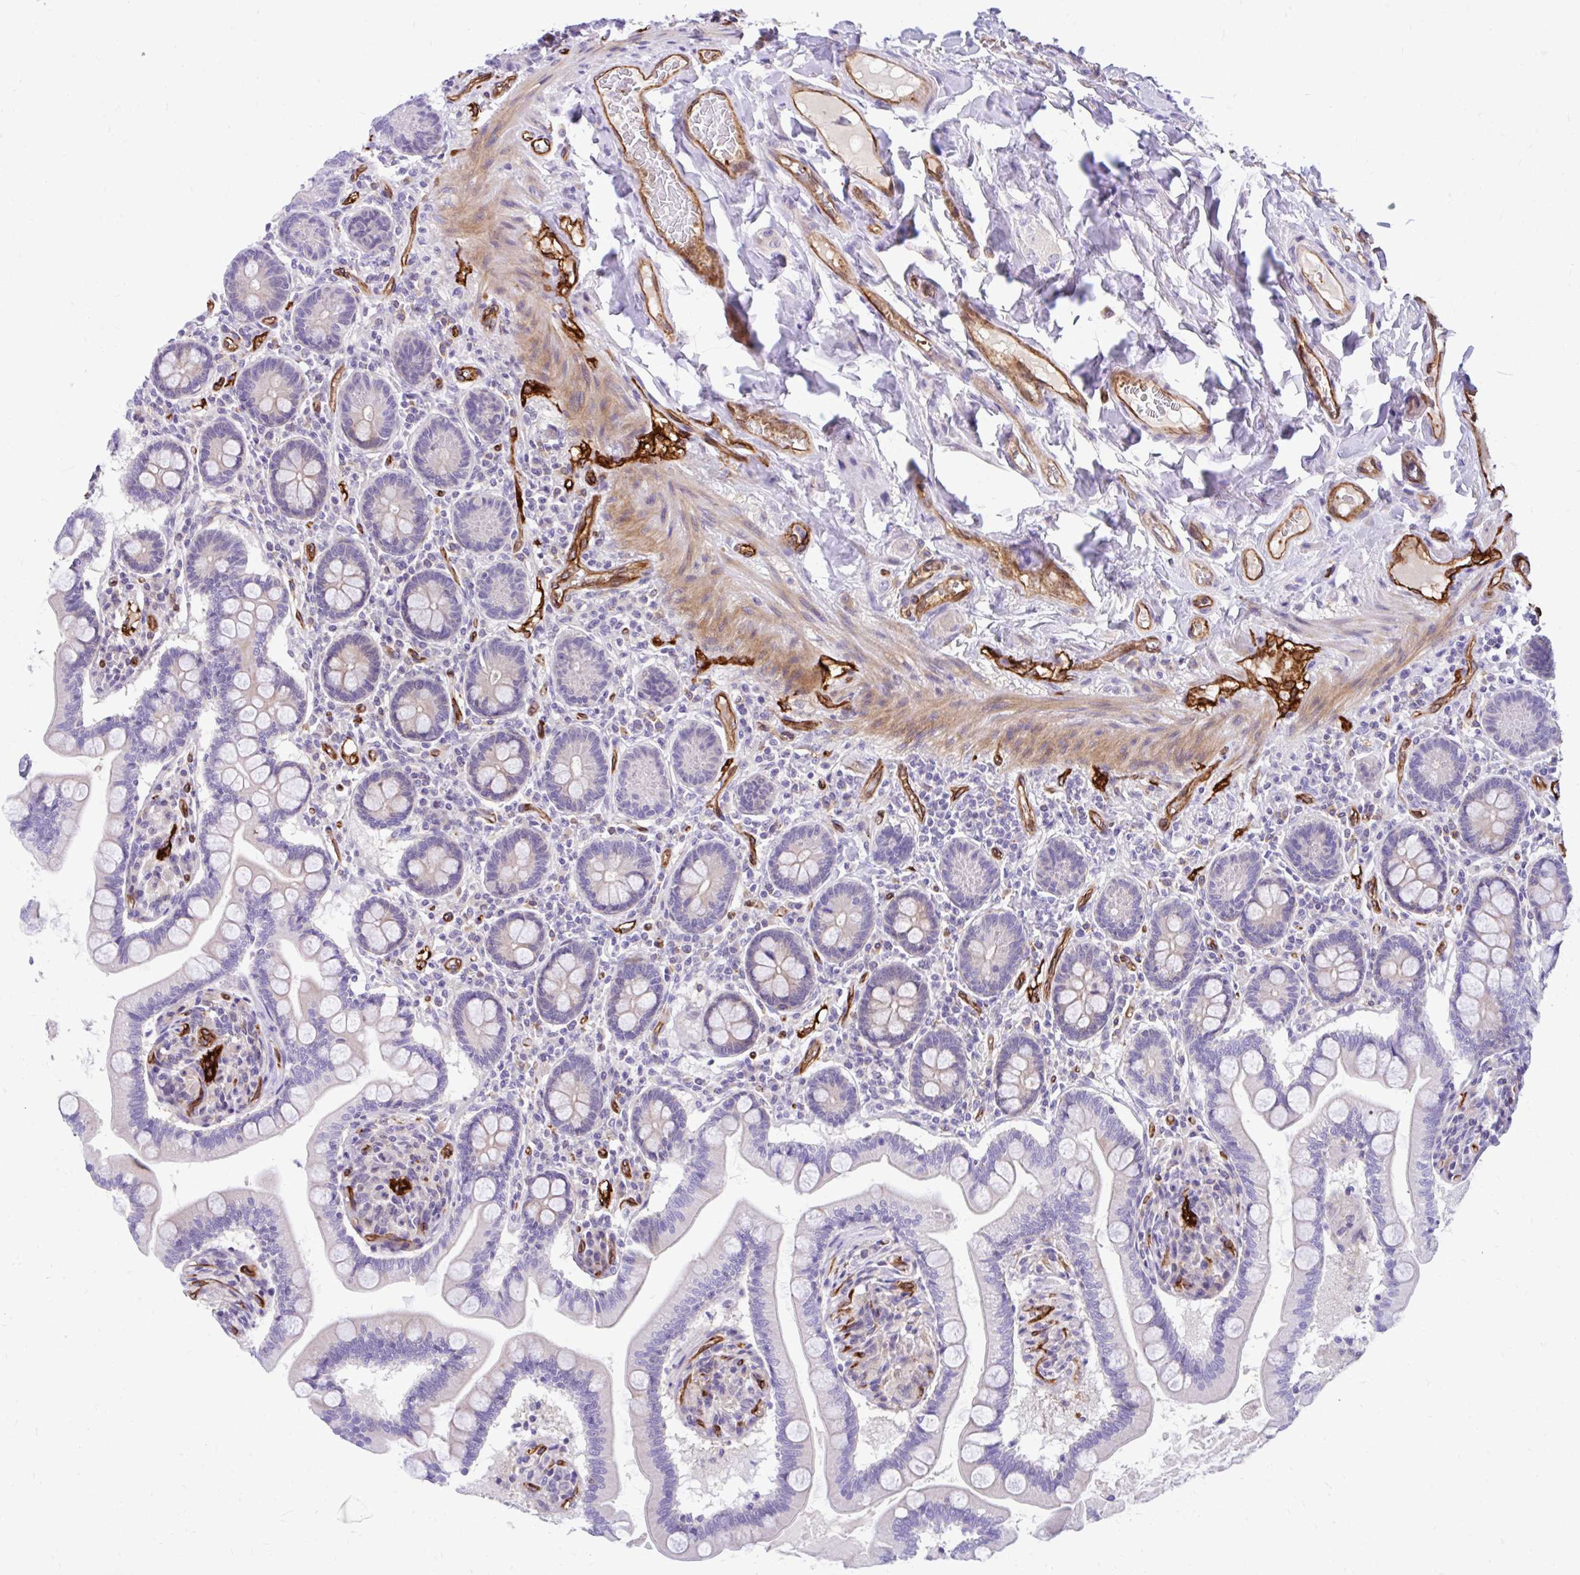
{"staining": {"intensity": "moderate", "quantity": "25%-75%", "location": "cytoplasmic/membranous"}, "tissue": "small intestine", "cell_type": "Glandular cells", "image_type": "normal", "snomed": [{"axis": "morphology", "description": "Normal tissue, NOS"}, {"axis": "topography", "description": "Small intestine"}], "caption": "Immunohistochemistry (IHC) (DAB) staining of benign small intestine demonstrates moderate cytoplasmic/membranous protein expression in about 25%-75% of glandular cells. The staining is performed using DAB brown chromogen to label protein expression. The nuclei are counter-stained blue using hematoxylin.", "gene": "ESPNL", "patient": {"sex": "female", "age": 64}}